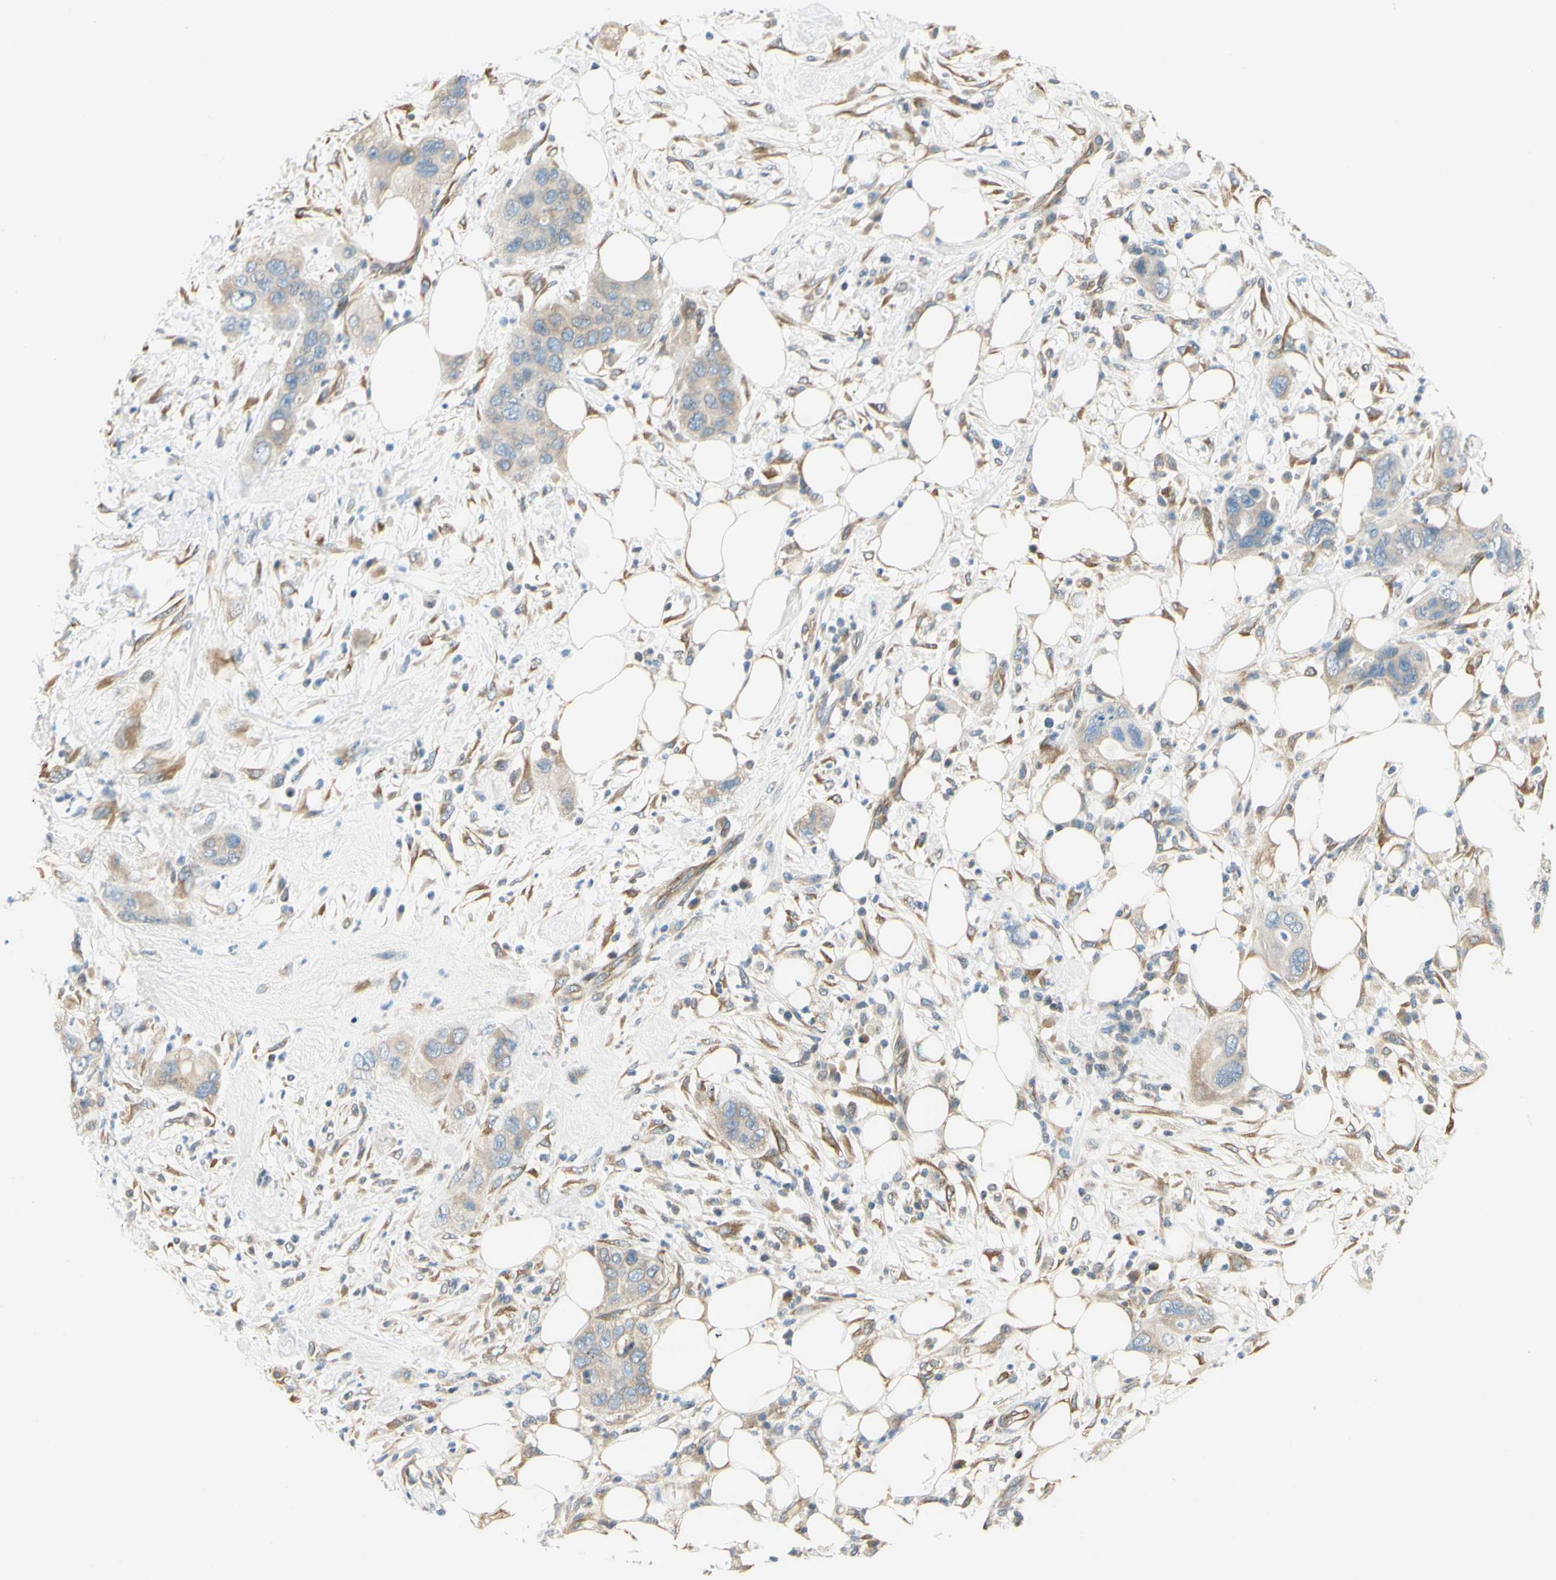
{"staining": {"intensity": "weak", "quantity": ">75%", "location": "cytoplasmic/membranous"}, "tissue": "pancreatic cancer", "cell_type": "Tumor cells", "image_type": "cancer", "snomed": [{"axis": "morphology", "description": "Adenocarcinoma, NOS"}, {"axis": "topography", "description": "Pancreas"}], "caption": "Brown immunohistochemical staining in adenocarcinoma (pancreatic) reveals weak cytoplasmic/membranous positivity in approximately >75% of tumor cells. The staining was performed using DAB (3,3'-diaminobenzidine) to visualize the protein expression in brown, while the nuclei were stained in blue with hematoxylin (Magnification: 20x).", "gene": "IGDCC4", "patient": {"sex": "female", "age": 71}}